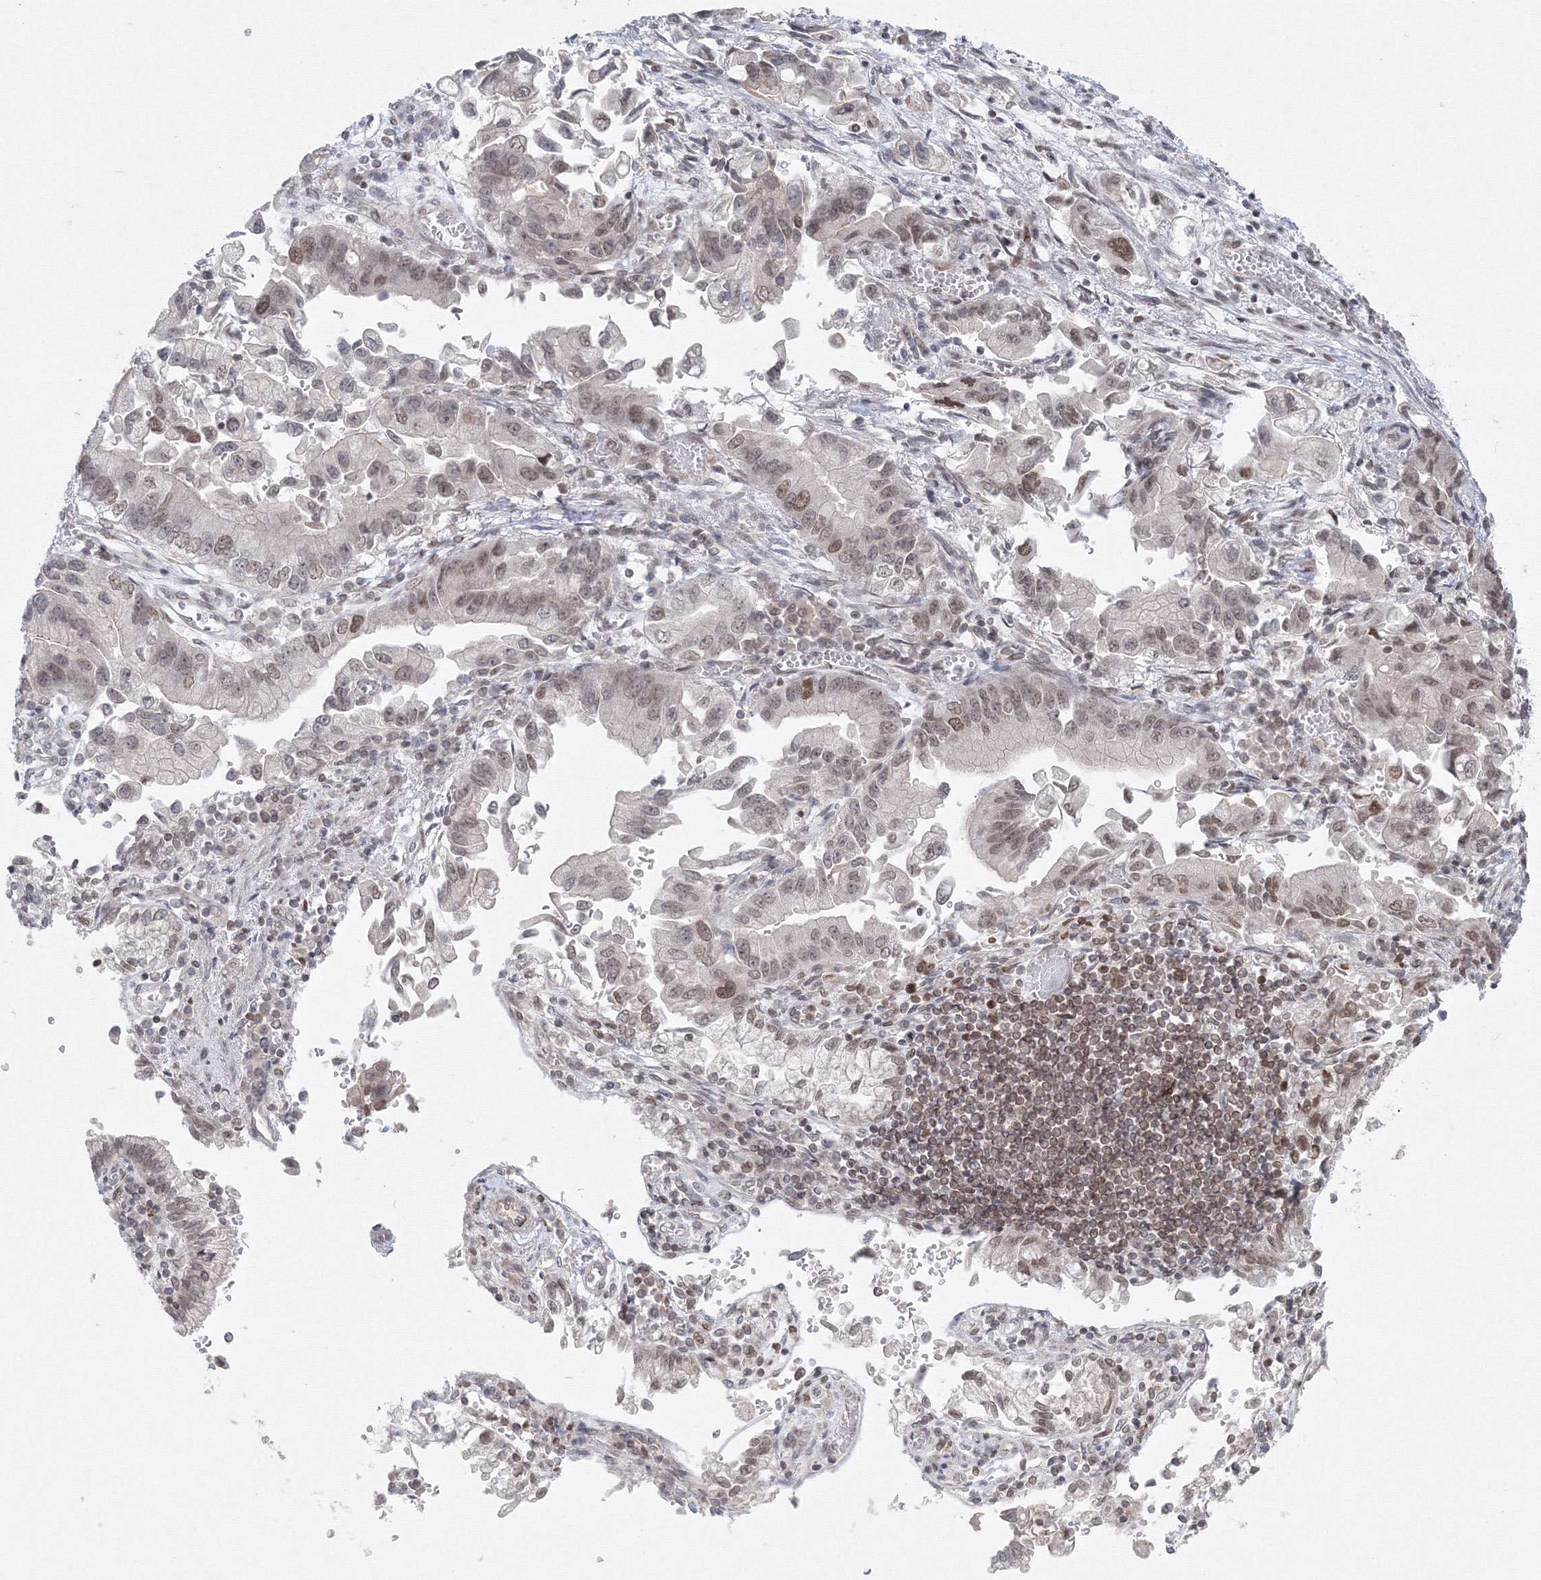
{"staining": {"intensity": "weak", "quantity": "<25%", "location": "nuclear"}, "tissue": "stomach cancer", "cell_type": "Tumor cells", "image_type": "cancer", "snomed": [{"axis": "morphology", "description": "Adenocarcinoma, NOS"}, {"axis": "topography", "description": "Stomach"}], "caption": "Histopathology image shows no protein staining in tumor cells of stomach cancer tissue.", "gene": "KIF4A", "patient": {"sex": "male", "age": 62}}